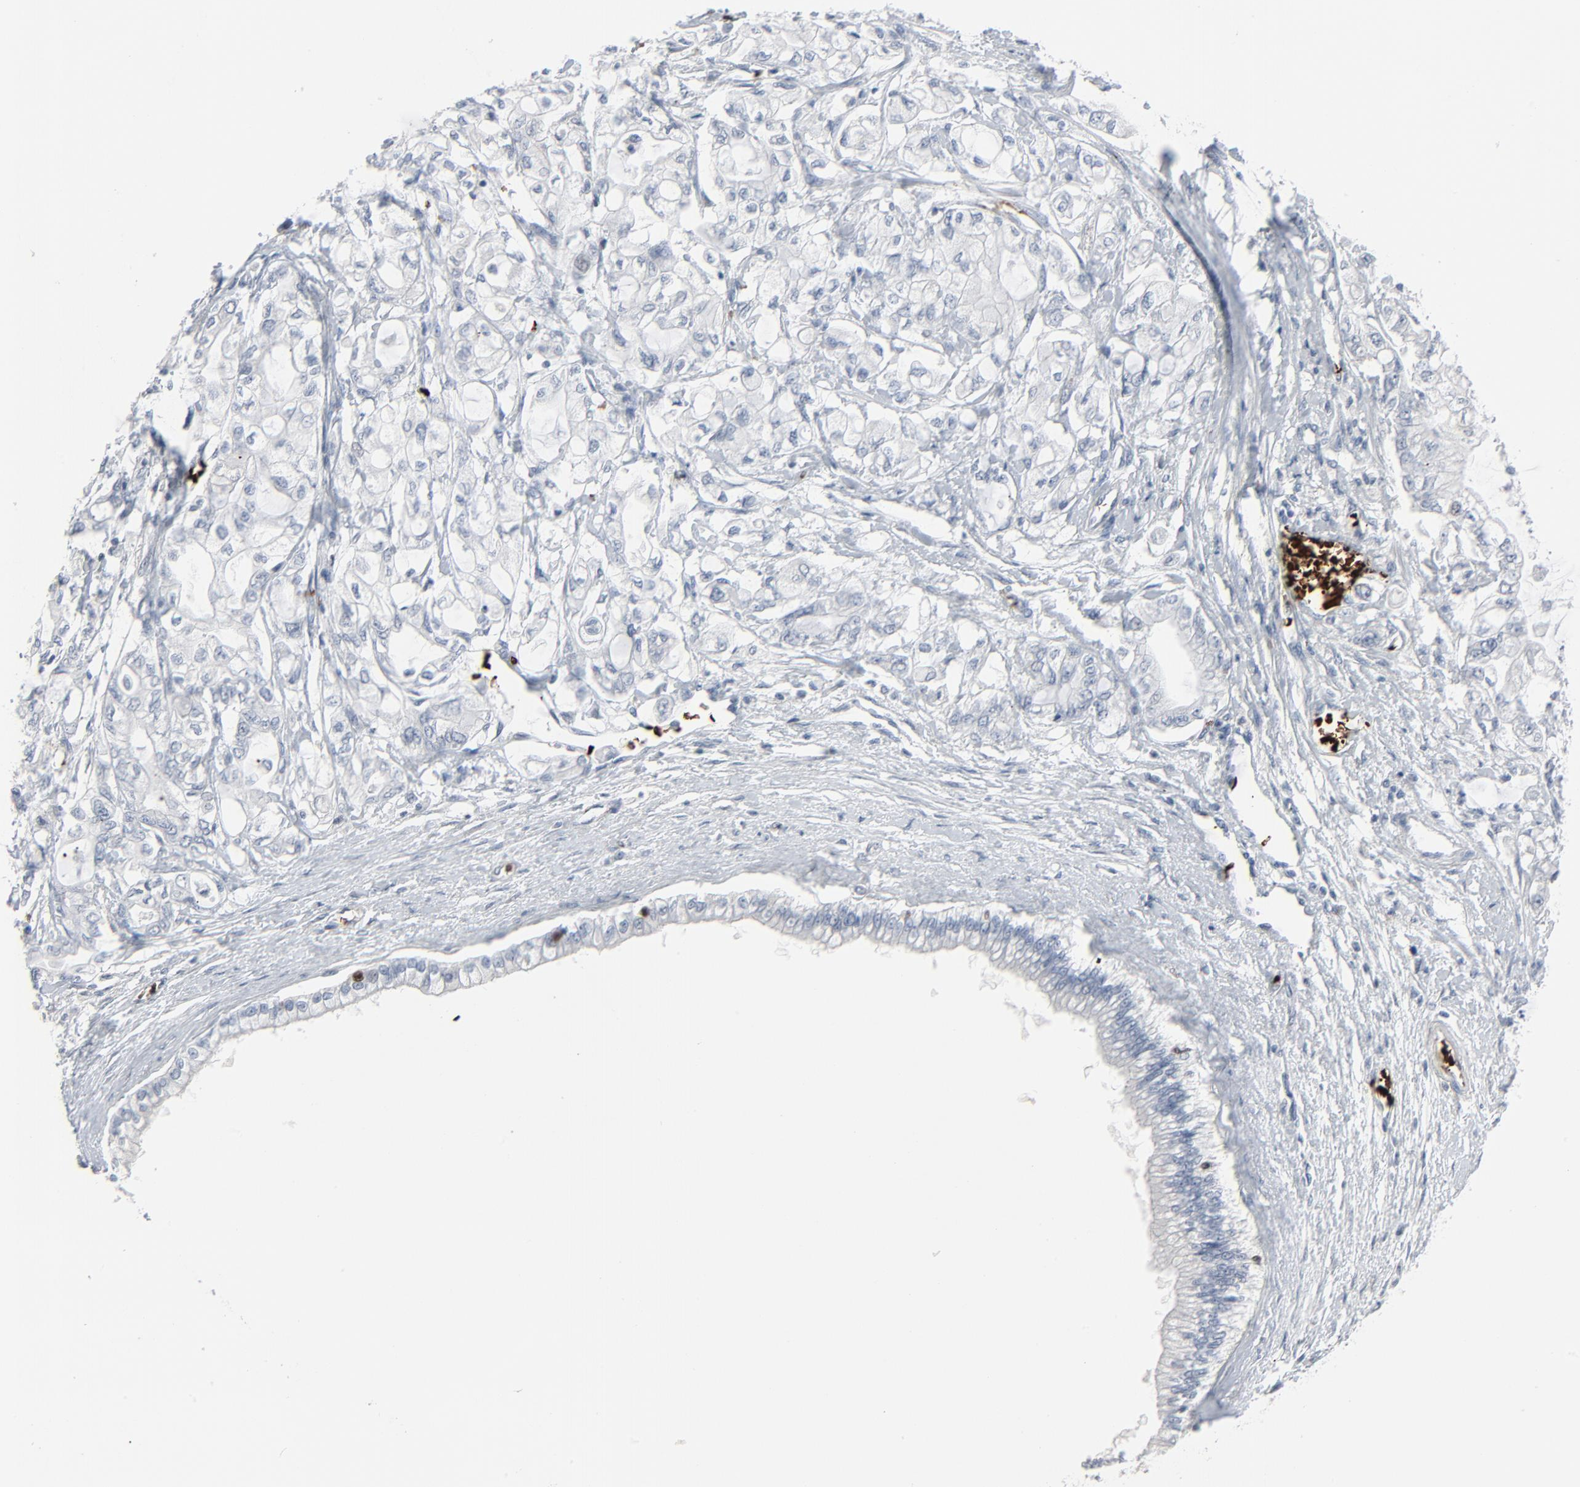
{"staining": {"intensity": "negative", "quantity": "none", "location": "none"}, "tissue": "pancreatic cancer", "cell_type": "Tumor cells", "image_type": "cancer", "snomed": [{"axis": "morphology", "description": "Adenocarcinoma, NOS"}, {"axis": "topography", "description": "Pancreas"}], "caption": "A high-resolution photomicrograph shows immunohistochemistry (IHC) staining of adenocarcinoma (pancreatic), which exhibits no significant positivity in tumor cells. Nuclei are stained in blue.", "gene": "SAGE1", "patient": {"sex": "male", "age": 79}}